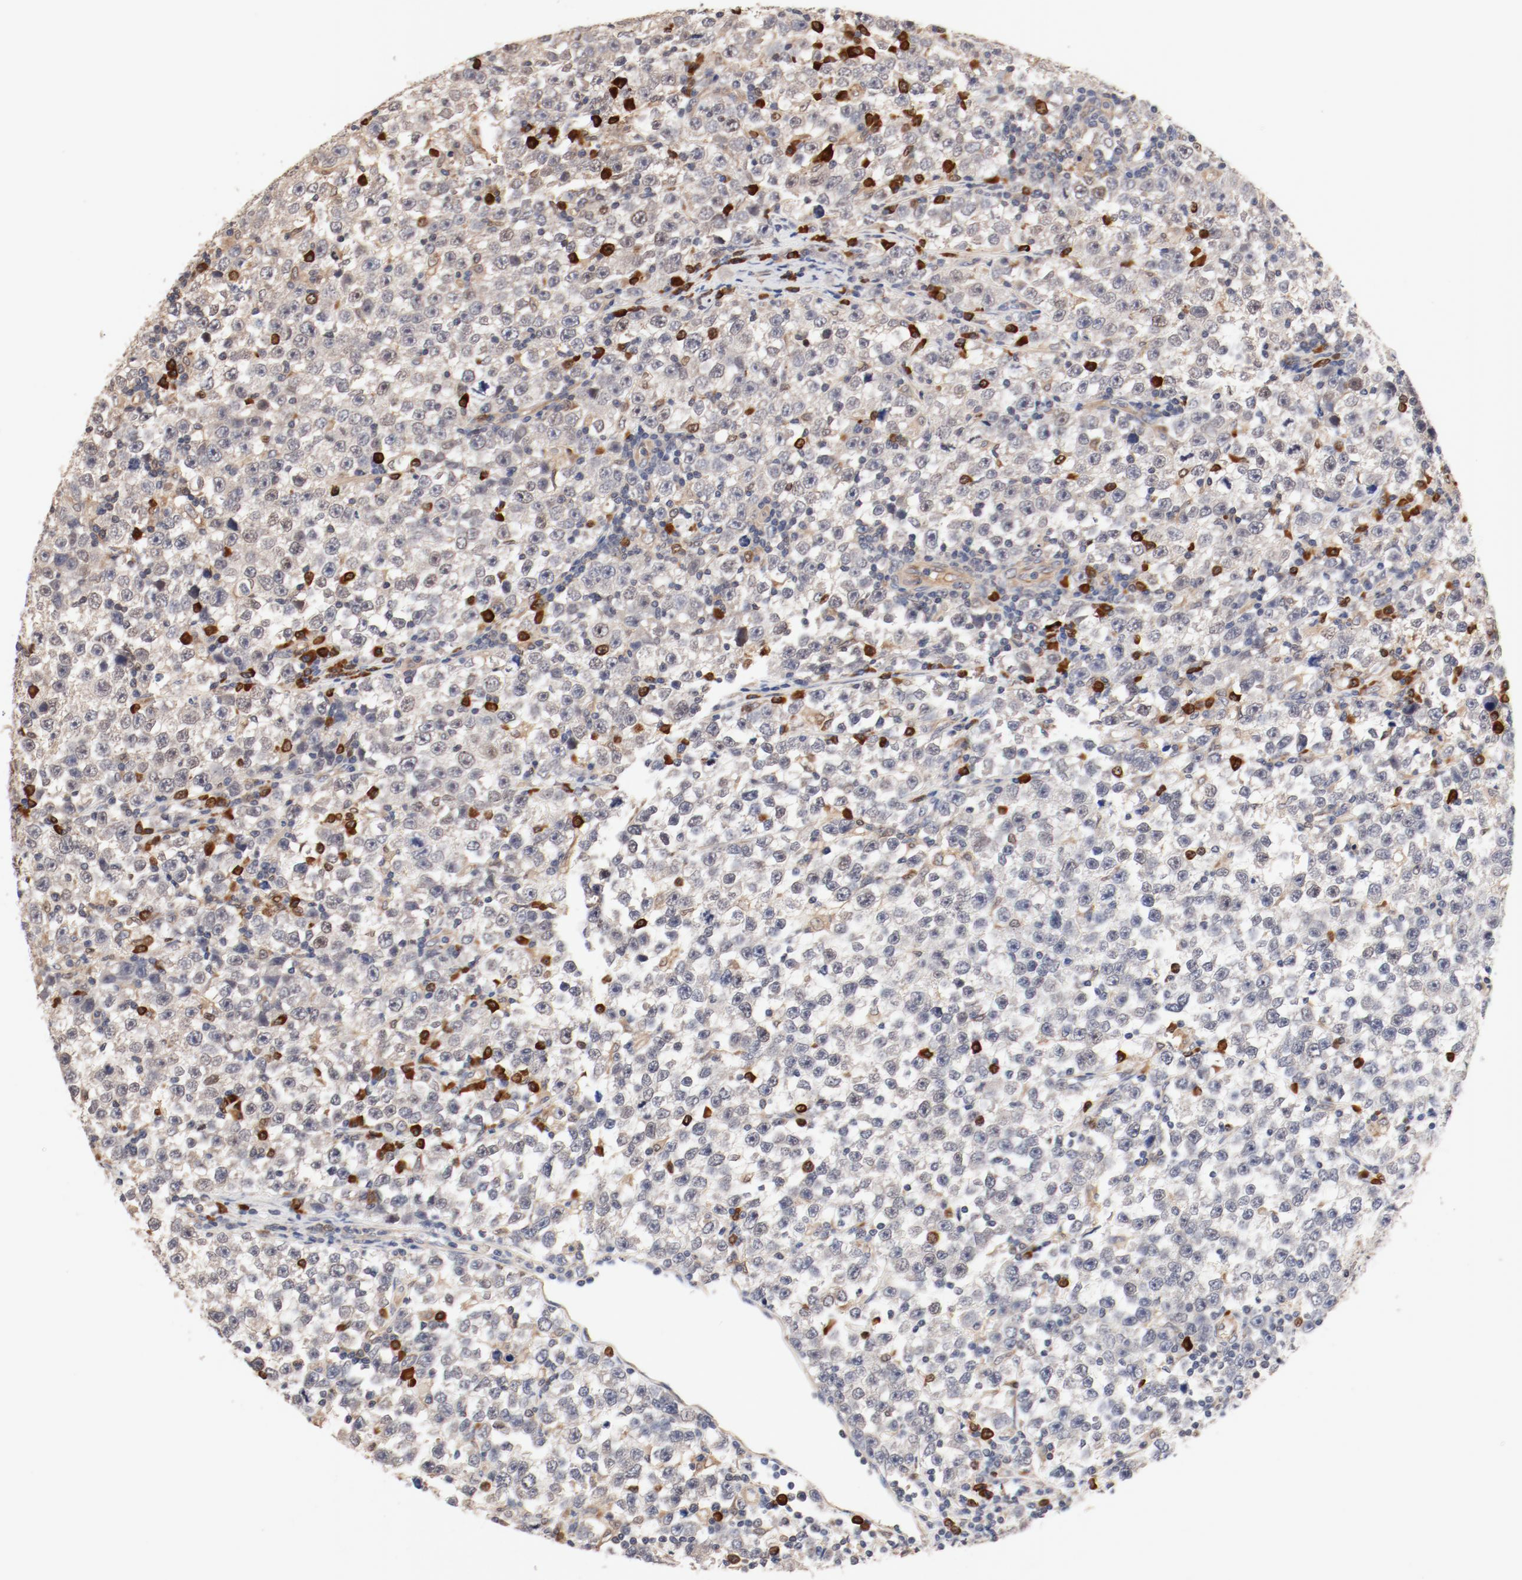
{"staining": {"intensity": "weak", "quantity": "25%-75%", "location": "cytoplasmic/membranous"}, "tissue": "testis cancer", "cell_type": "Tumor cells", "image_type": "cancer", "snomed": [{"axis": "morphology", "description": "Seminoma, NOS"}, {"axis": "topography", "description": "Testis"}], "caption": "High-power microscopy captured an immunohistochemistry (IHC) histopathology image of testis cancer, revealing weak cytoplasmic/membranous positivity in approximately 25%-75% of tumor cells.", "gene": "UBE2J1", "patient": {"sex": "male", "age": 43}}